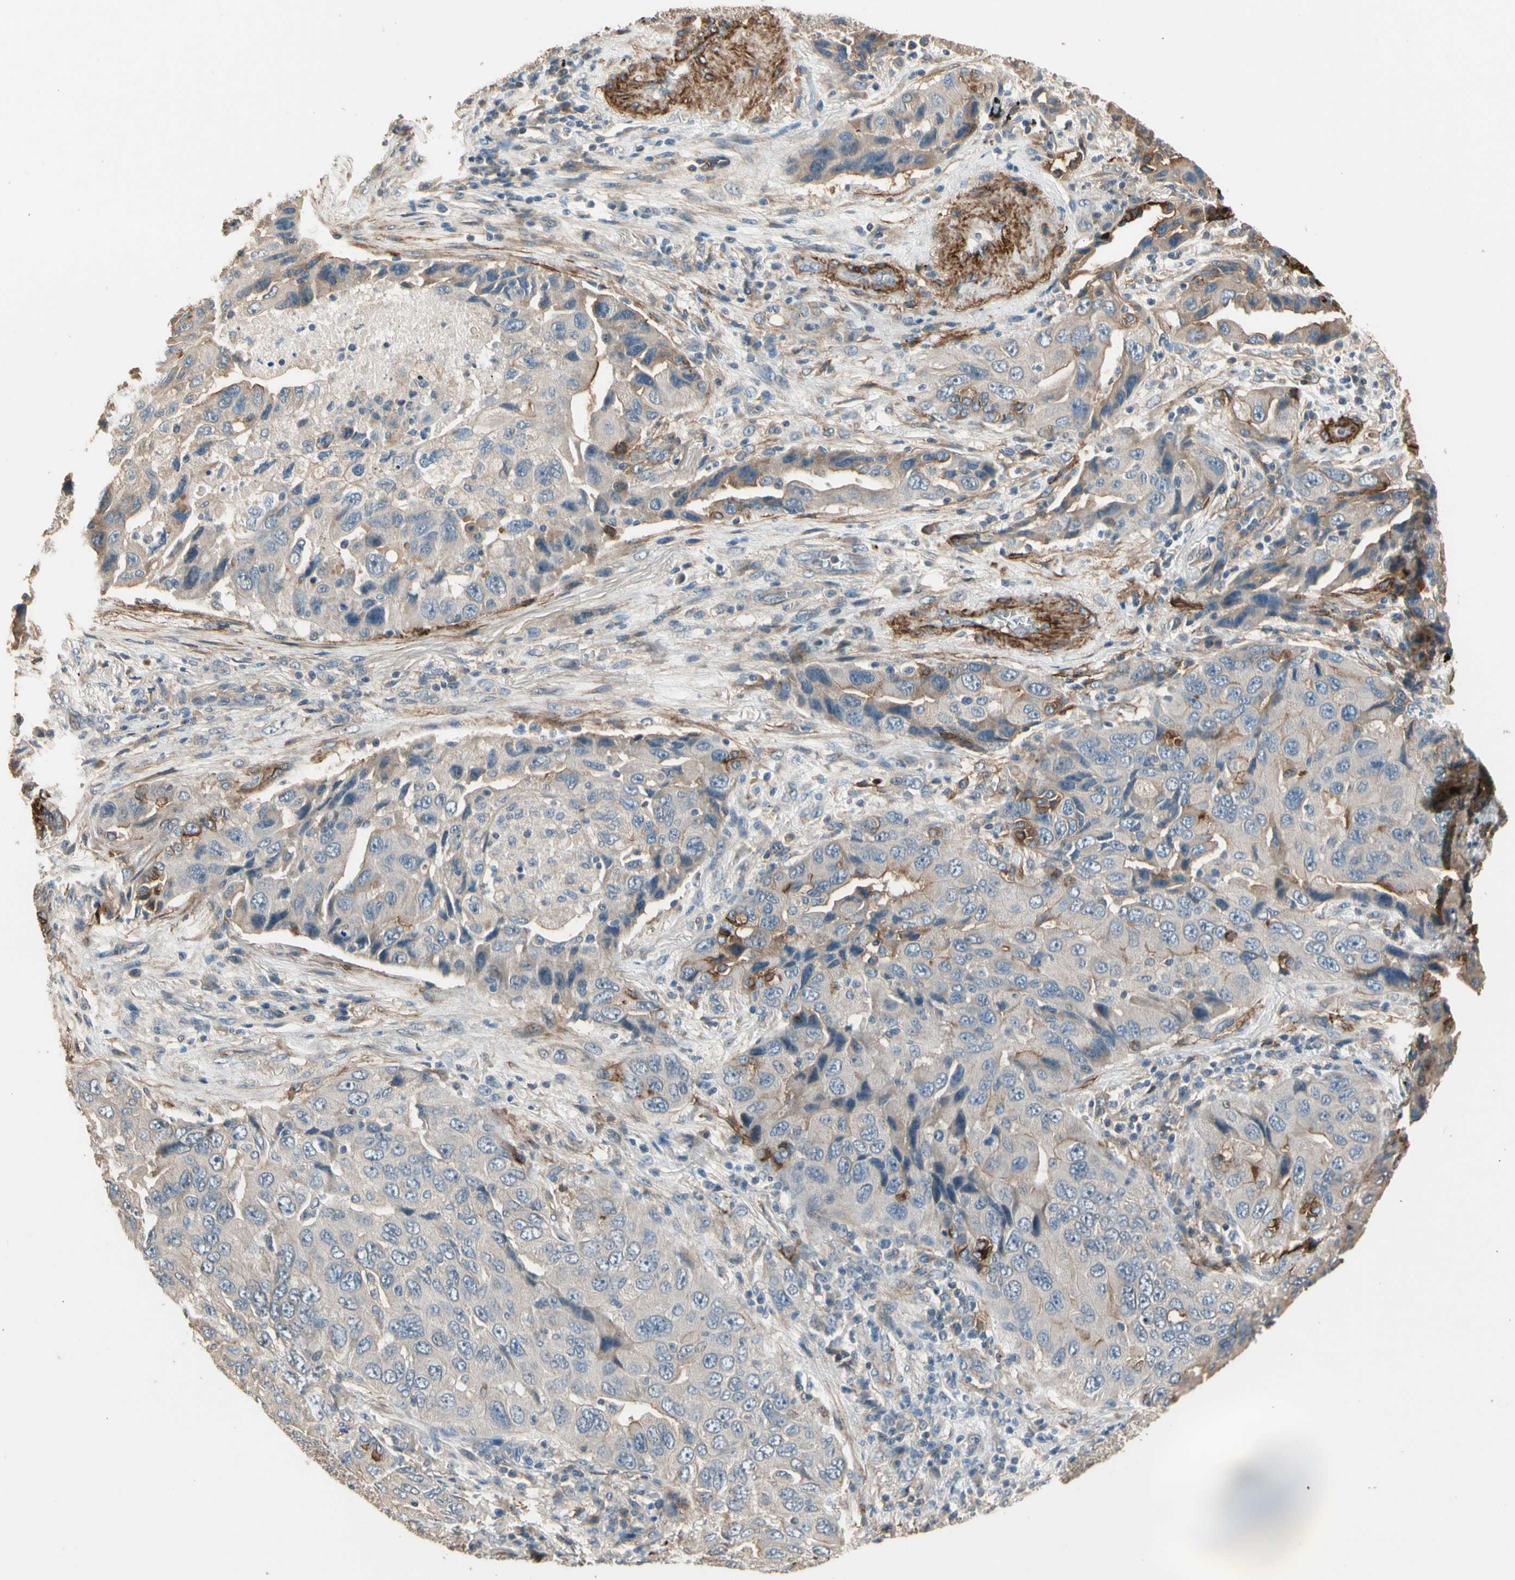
{"staining": {"intensity": "weak", "quantity": ">75%", "location": "cytoplasmic/membranous"}, "tissue": "lung cancer", "cell_type": "Tumor cells", "image_type": "cancer", "snomed": [{"axis": "morphology", "description": "Adenocarcinoma, NOS"}, {"axis": "topography", "description": "Lung"}], "caption": "IHC micrograph of lung cancer stained for a protein (brown), which displays low levels of weak cytoplasmic/membranous staining in about >75% of tumor cells.", "gene": "SUSD2", "patient": {"sex": "female", "age": 65}}